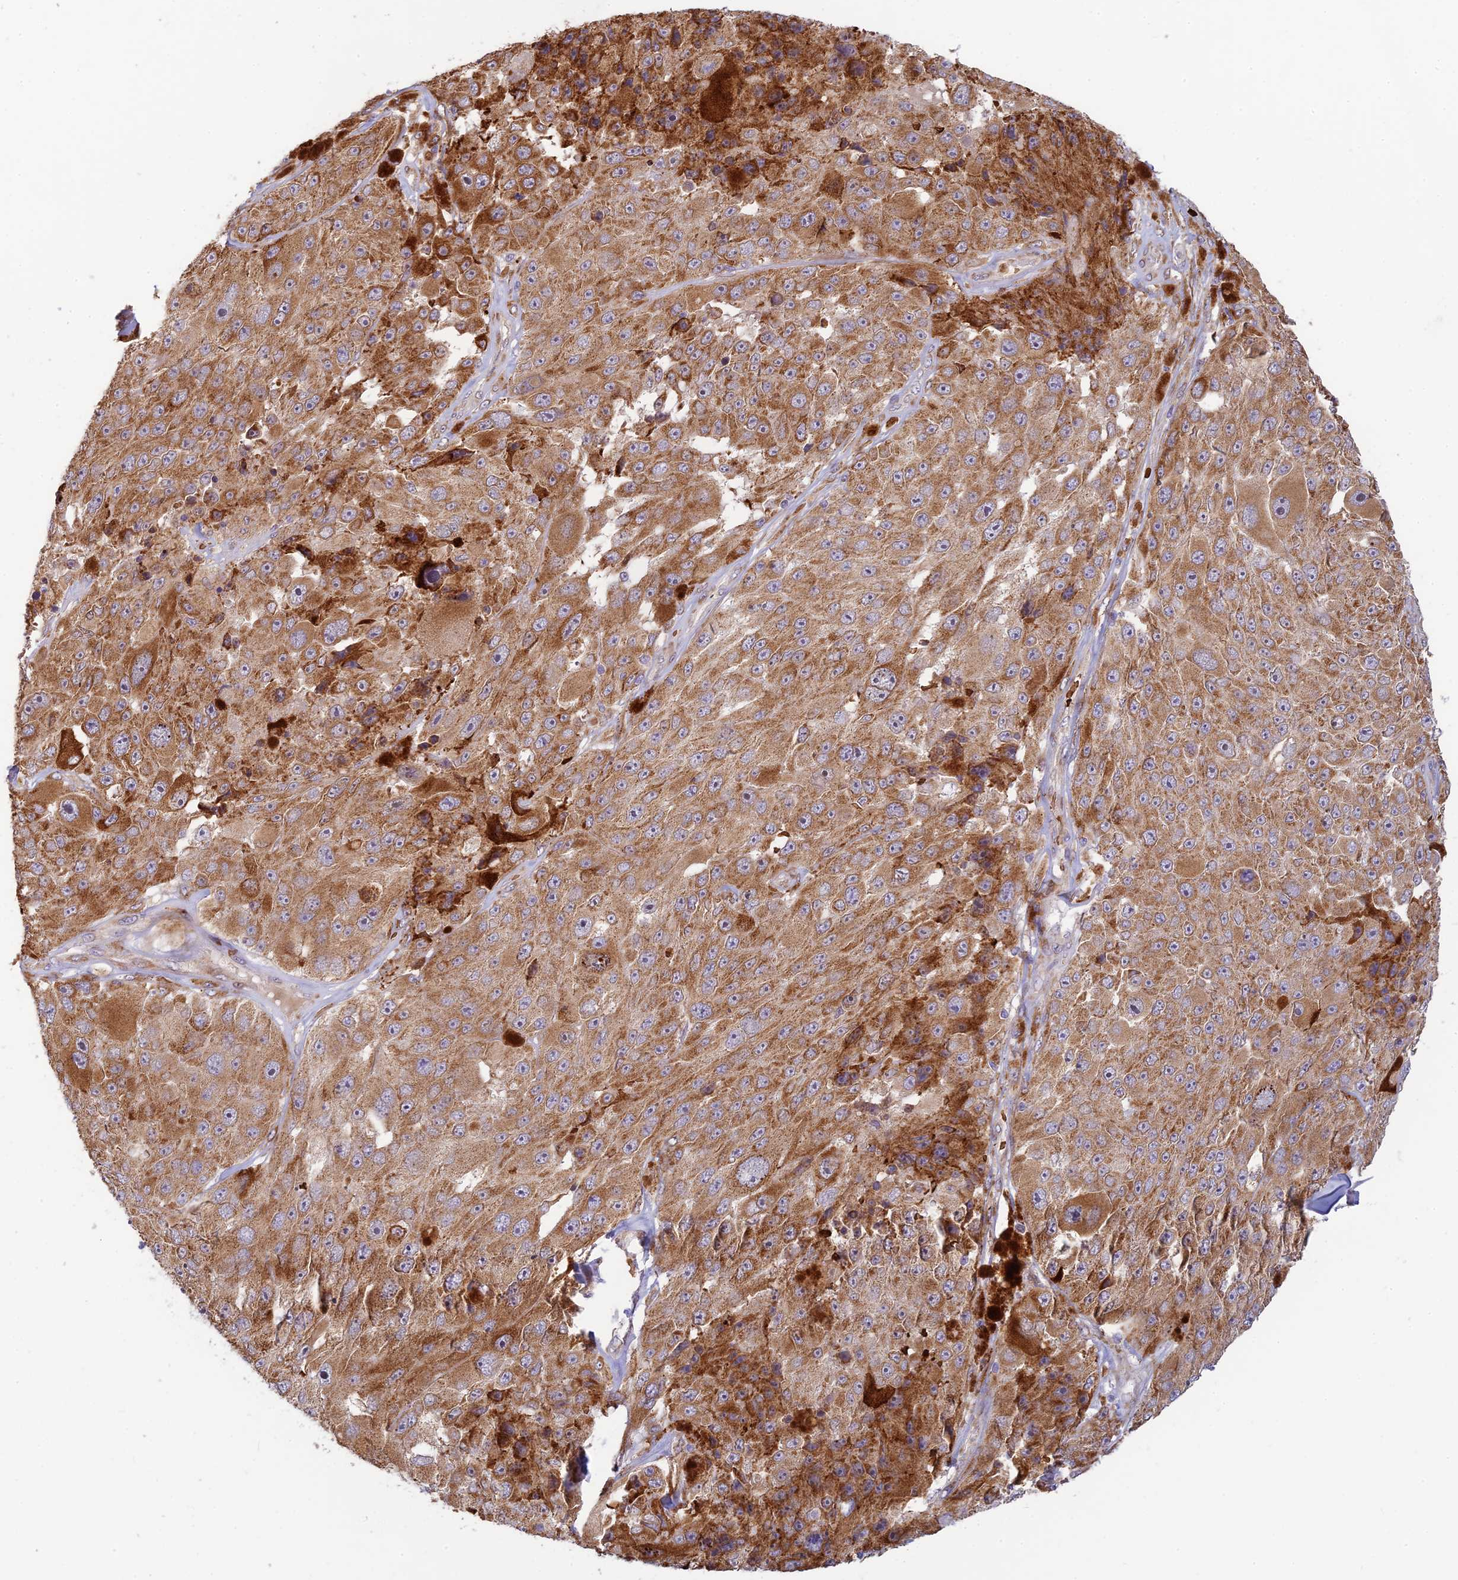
{"staining": {"intensity": "moderate", "quantity": ">75%", "location": "cytoplasmic/membranous"}, "tissue": "melanoma", "cell_type": "Tumor cells", "image_type": "cancer", "snomed": [{"axis": "morphology", "description": "Malignant melanoma, Metastatic site"}, {"axis": "topography", "description": "Lymph node"}], "caption": "Protein staining exhibits moderate cytoplasmic/membranous expression in approximately >75% of tumor cells in malignant melanoma (metastatic site).", "gene": "UFSP2", "patient": {"sex": "male", "age": 62}}